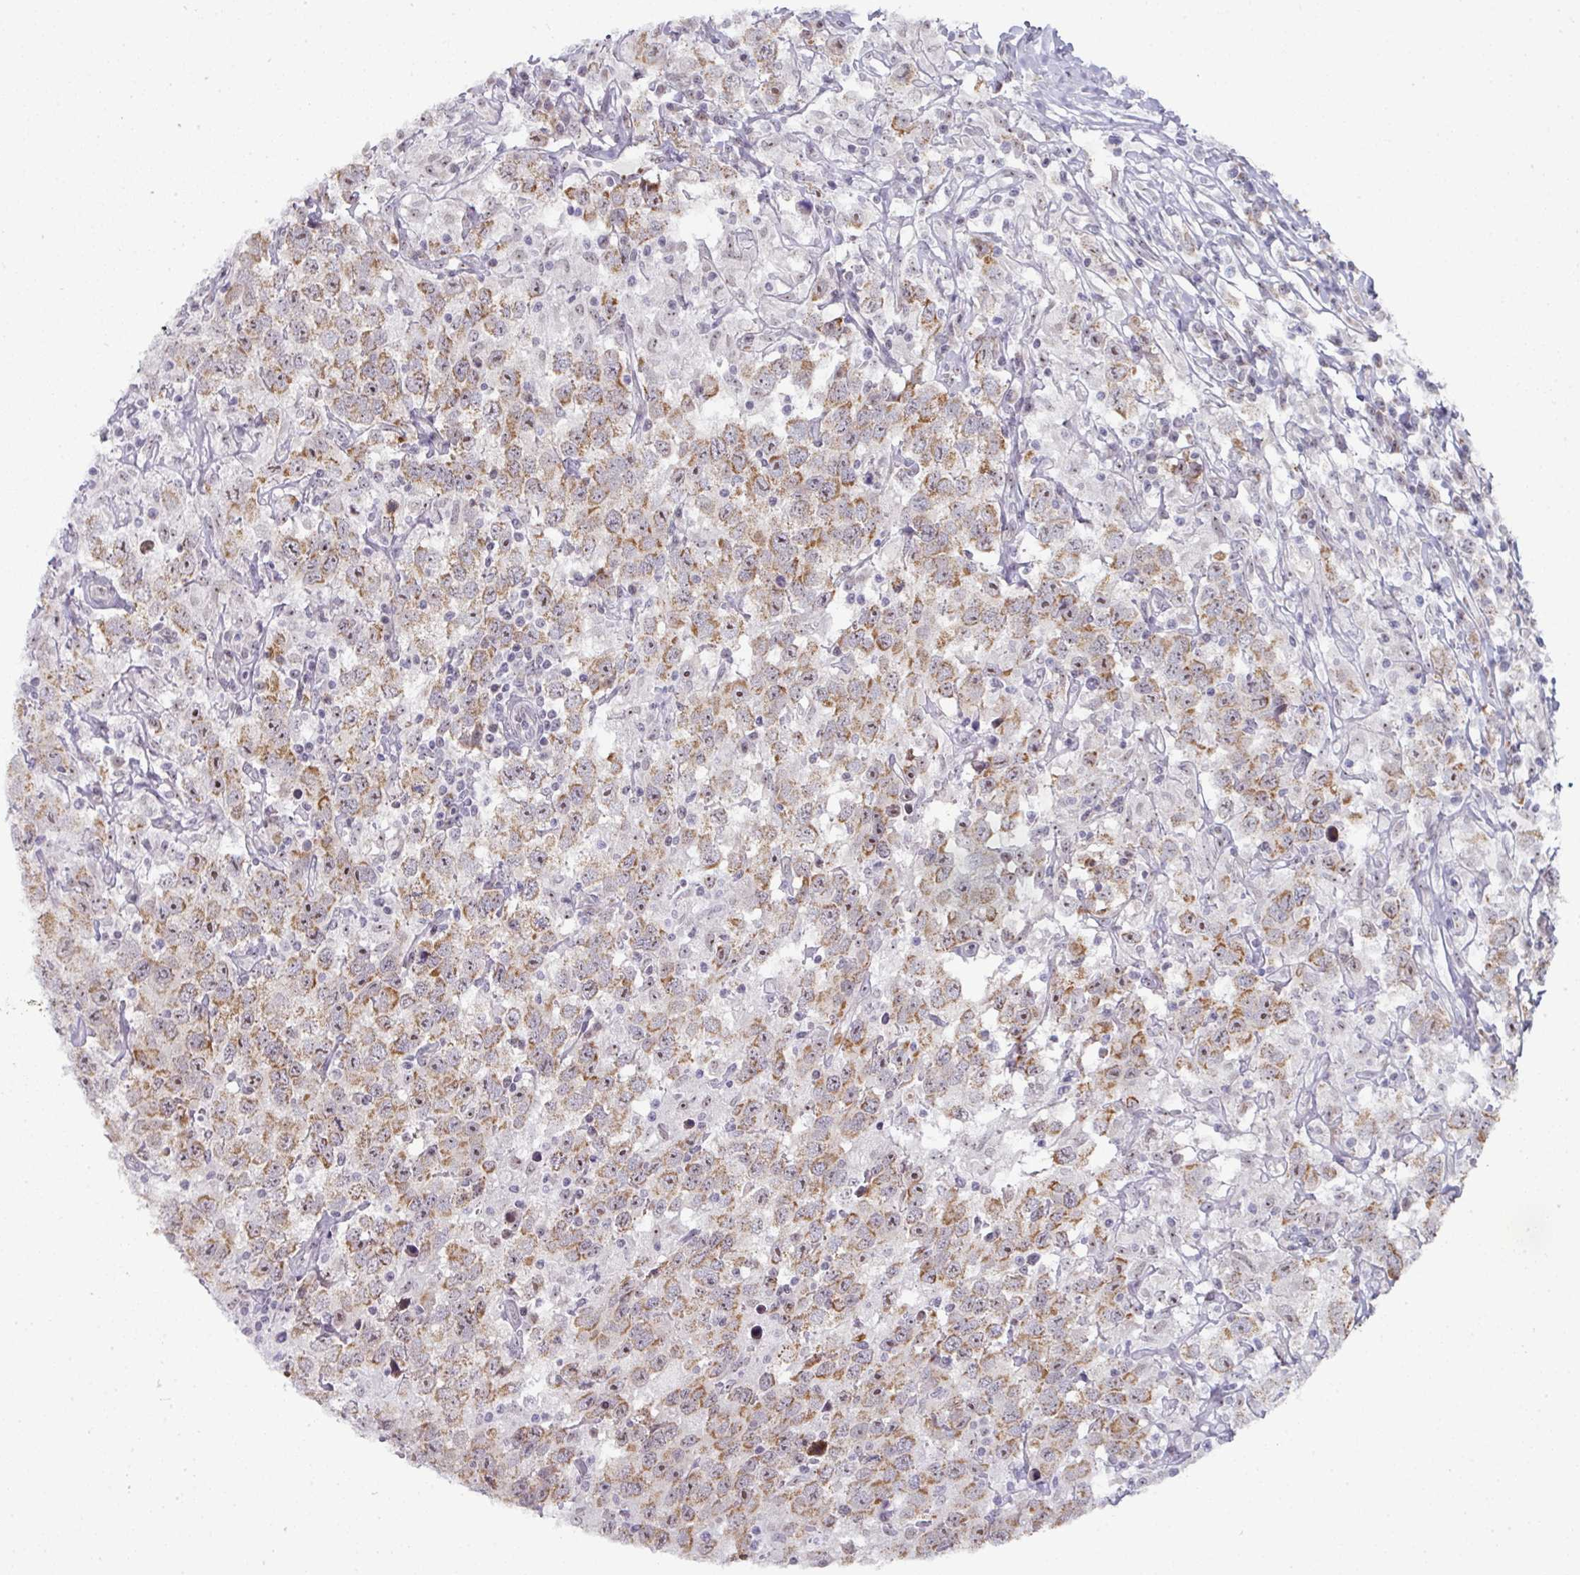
{"staining": {"intensity": "moderate", "quantity": ">75%", "location": "cytoplasmic/membranous,nuclear"}, "tissue": "testis cancer", "cell_type": "Tumor cells", "image_type": "cancer", "snomed": [{"axis": "morphology", "description": "Seminoma, NOS"}, {"axis": "topography", "description": "Testis"}], "caption": "Immunohistochemistry (IHC) staining of testis seminoma, which exhibits medium levels of moderate cytoplasmic/membranous and nuclear positivity in about >75% of tumor cells indicating moderate cytoplasmic/membranous and nuclear protein staining. The staining was performed using DAB (3,3'-diaminobenzidine) (brown) for protein detection and nuclei were counterstained in hematoxylin (blue).", "gene": "NACC2", "patient": {"sex": "male", "age": 41}}